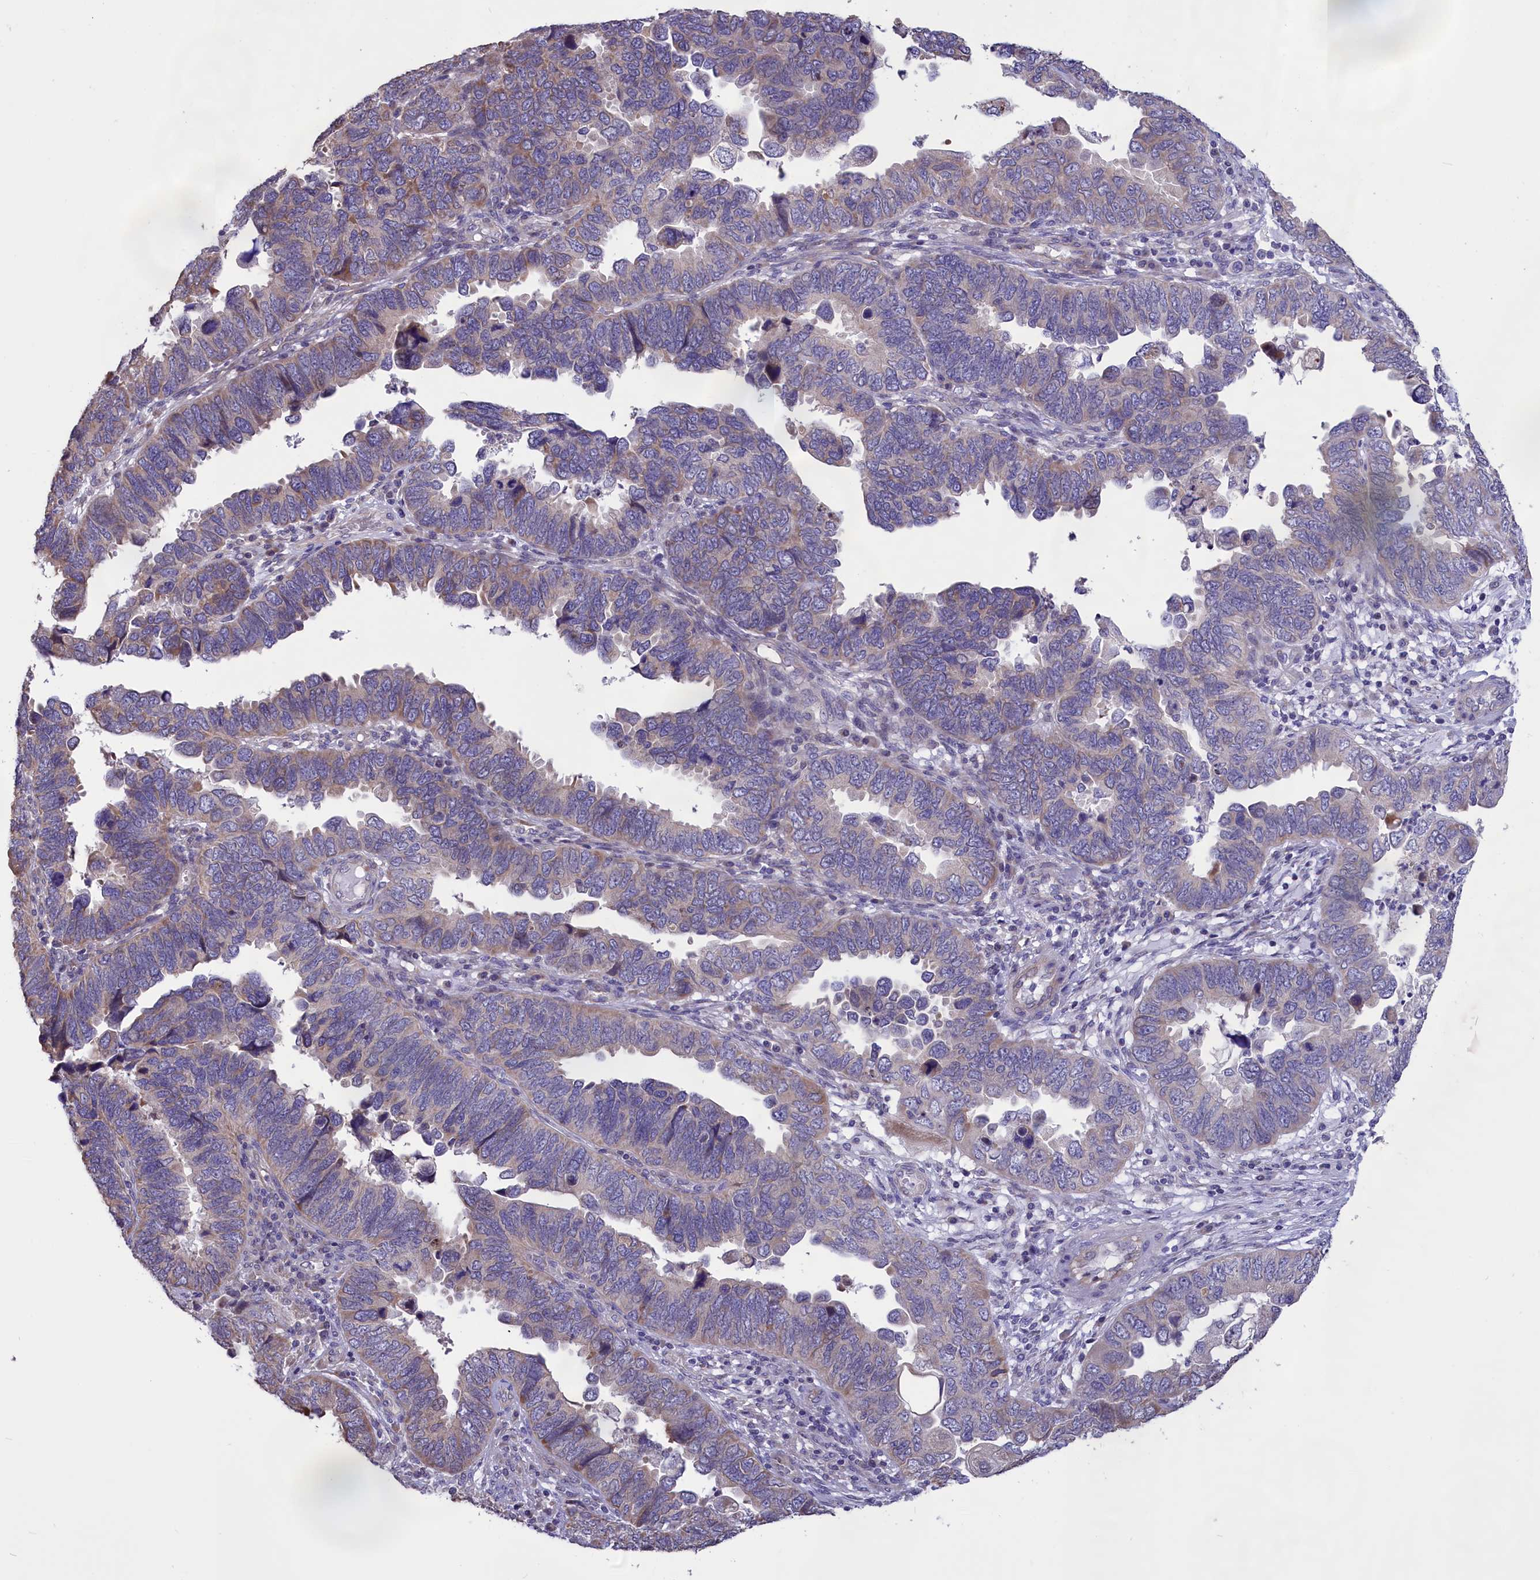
{"staining": {"intensity": "weak", "quantity": "25%-75%", "location": "cytoplasmic/membranous"}, "tissue": "endometrial cancer", "cell_type": "Tumor cells", "image_type": "cancer", "snomed": [{"axis": "morphology", "description": "Adenocarcinoma, NOS"}, {"axis": "topography", "description": "Endometrium"}], "caption": "Tumor cells display weak cytoplasmic/membranous expression in approximately 25%-75% of cells in adenocarcinoma (endometrial).", "gene": "CYP2U1", "patient": {"sex": "female", "age": 79}}